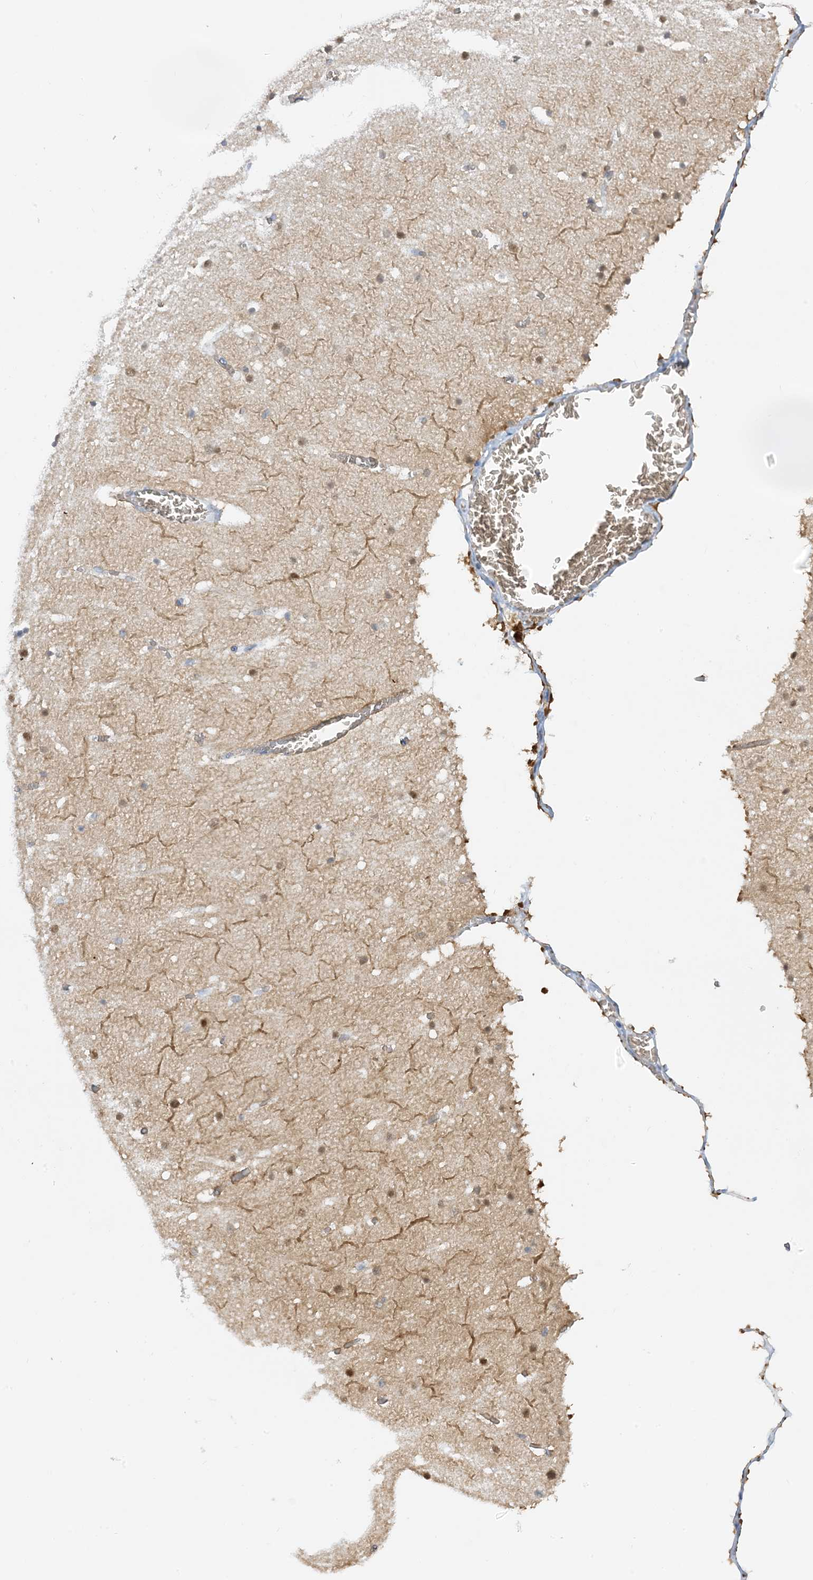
{"staining": {"intensity": "moderate", "quantity": "25%-75%", "location": "cytoplasmic/membranous"}, "tissue": "cerebellum", "cell_type": "Cells in granular layer", "image_type": "normal", "snomed": [{"axis": "morphology", "description": "Normal tissue, NOS"}, {"axis": "topography", "description": "Cerebellum"}], "caption": "The histopathology image reveals a brown stain indicating the presence of a protein in the cytoplasmic/membranous of cells in granular layer in cerebellum.", "gene": "UBE2E1", "patient": {"sex": "female", "age": 28}}